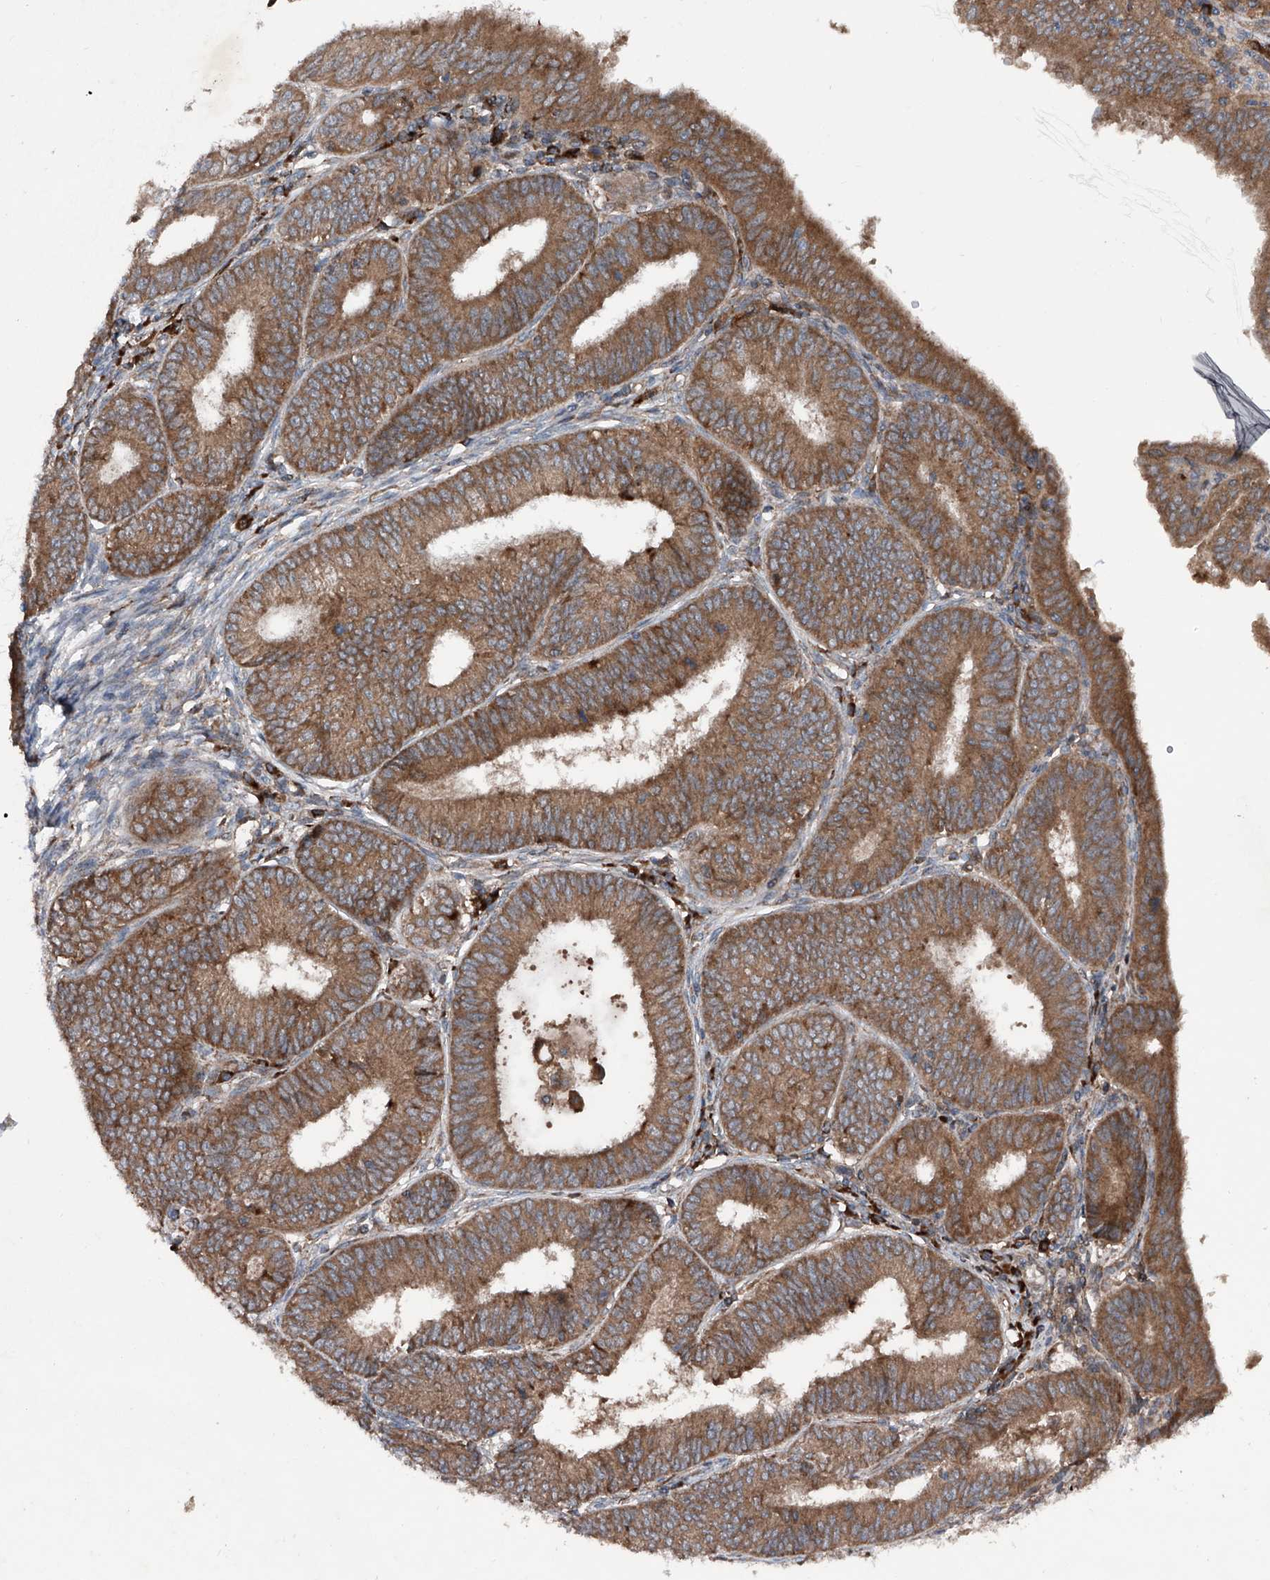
{"staining": {"intensity": "moderate", "quantity": ">75%", "location": "cytoplasmic/membranous"}, "tissue": "endometrial cancer", "cell_type": "Tumor cells", "image_type": "cancer", "snomed": [{"axis": "morphology", "description": "Adenocarcinoma, NOS"}, {"axis": "topography", "description": "Endometrium"}], "caption": "Protein analysis of adenocarcinoma (endometrial) tissue shows moderate cytoplasmic/membranous positivity in about >75% of tumor cells. Using DAB (brown) and hematoxylin (blue) stains, captured at high magnification using brightfield microscopy.", "gene": "DAD1", "patient": {"sex": "female", "age": 51}}